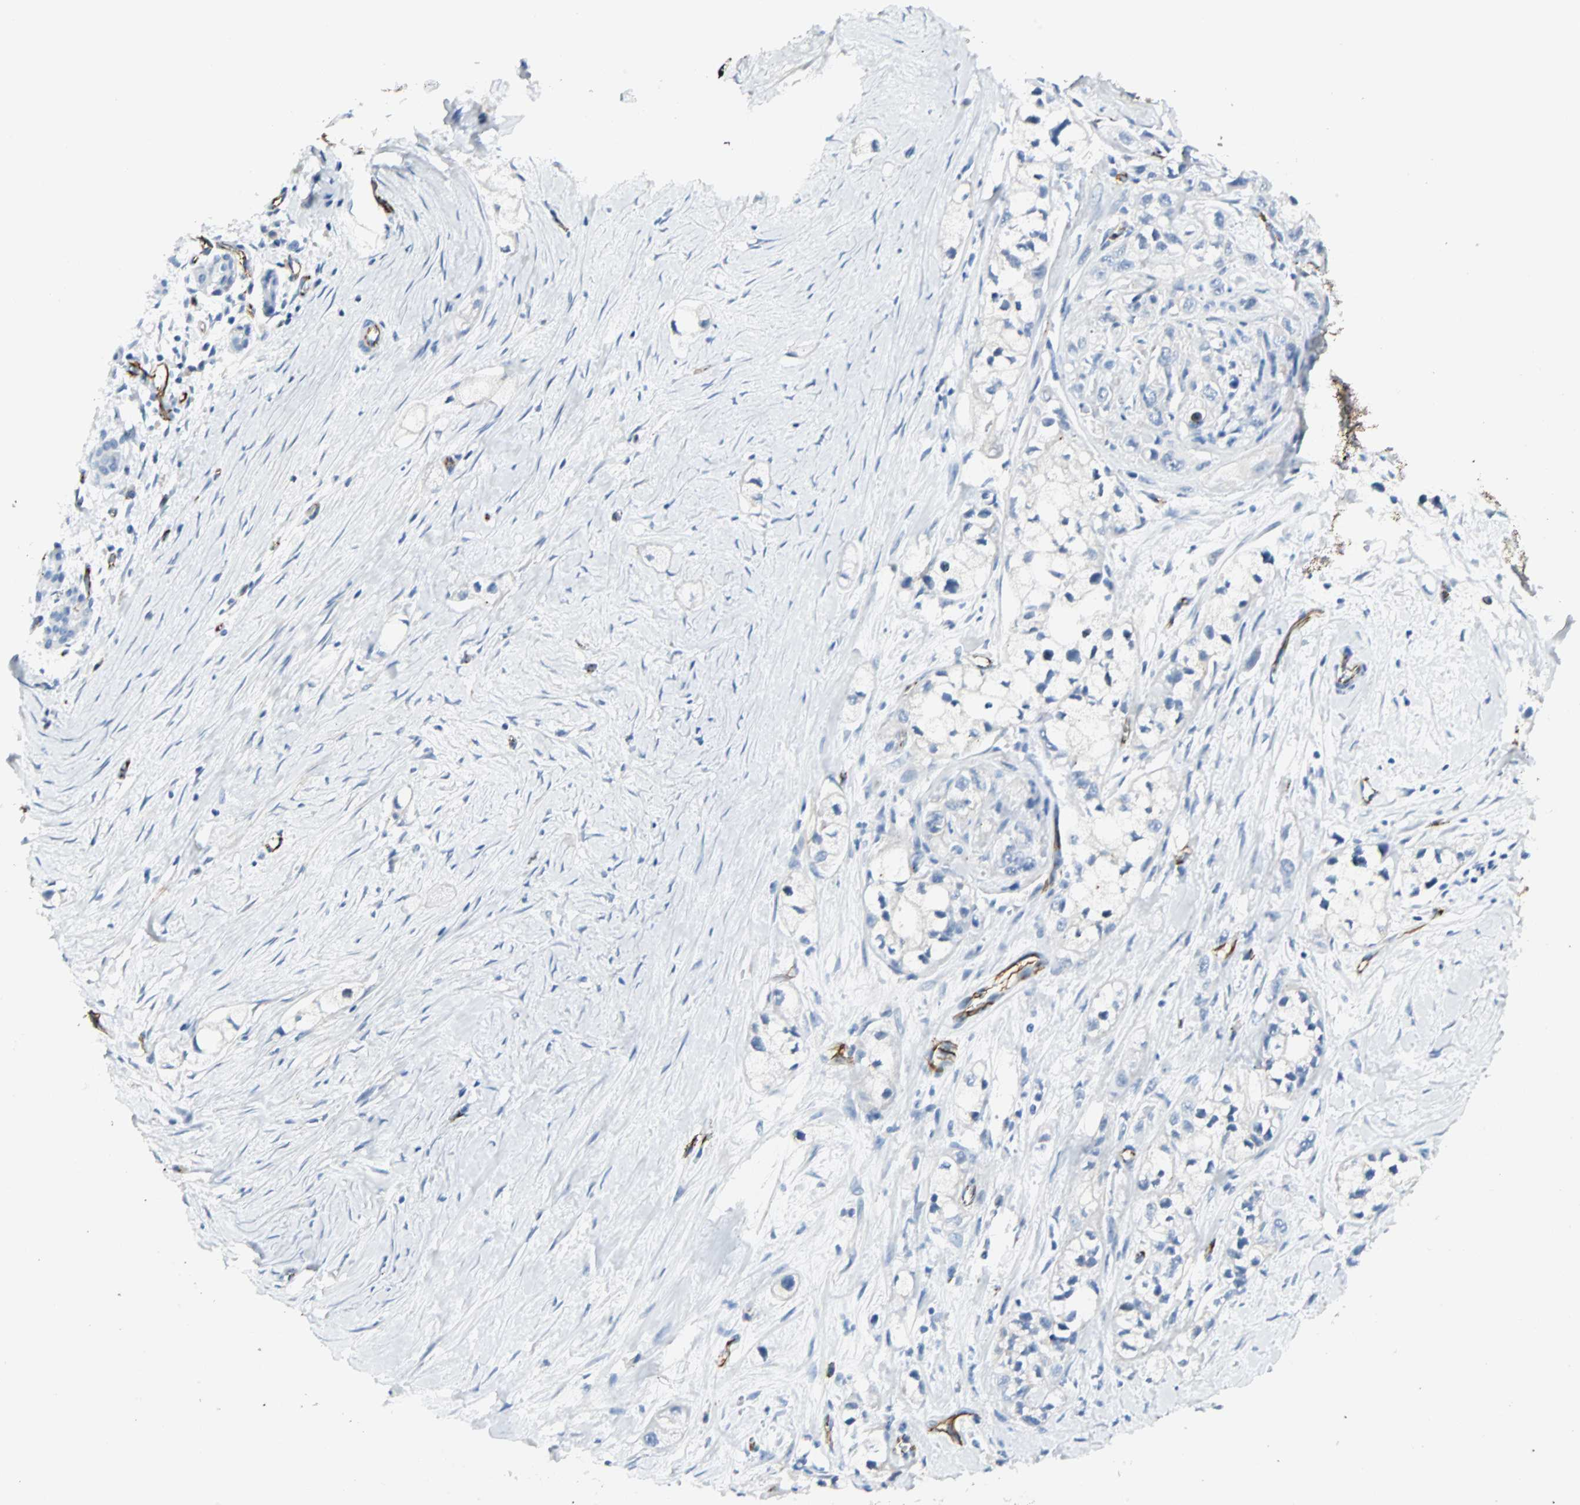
{"staining": {"intensity": "negative", "quantity": "none", "location": "none"}, "tissue": "pancreatic cancer", "cell_type": "Tumor cells", "image_type": "cancer", "snomed": [{"axis": "morphology", "description": "Adenocarcinoma, NOS"}, {"axis": "topography", "description": "Pancreas"}], "caption": "Pancreatic cancer (adenocarcinoma) was stained to show a protein in brown. There is no significant positivity in tumor cells.", "gene": "VPS9D1", "patient": {"sex": "male", "age": 74}}